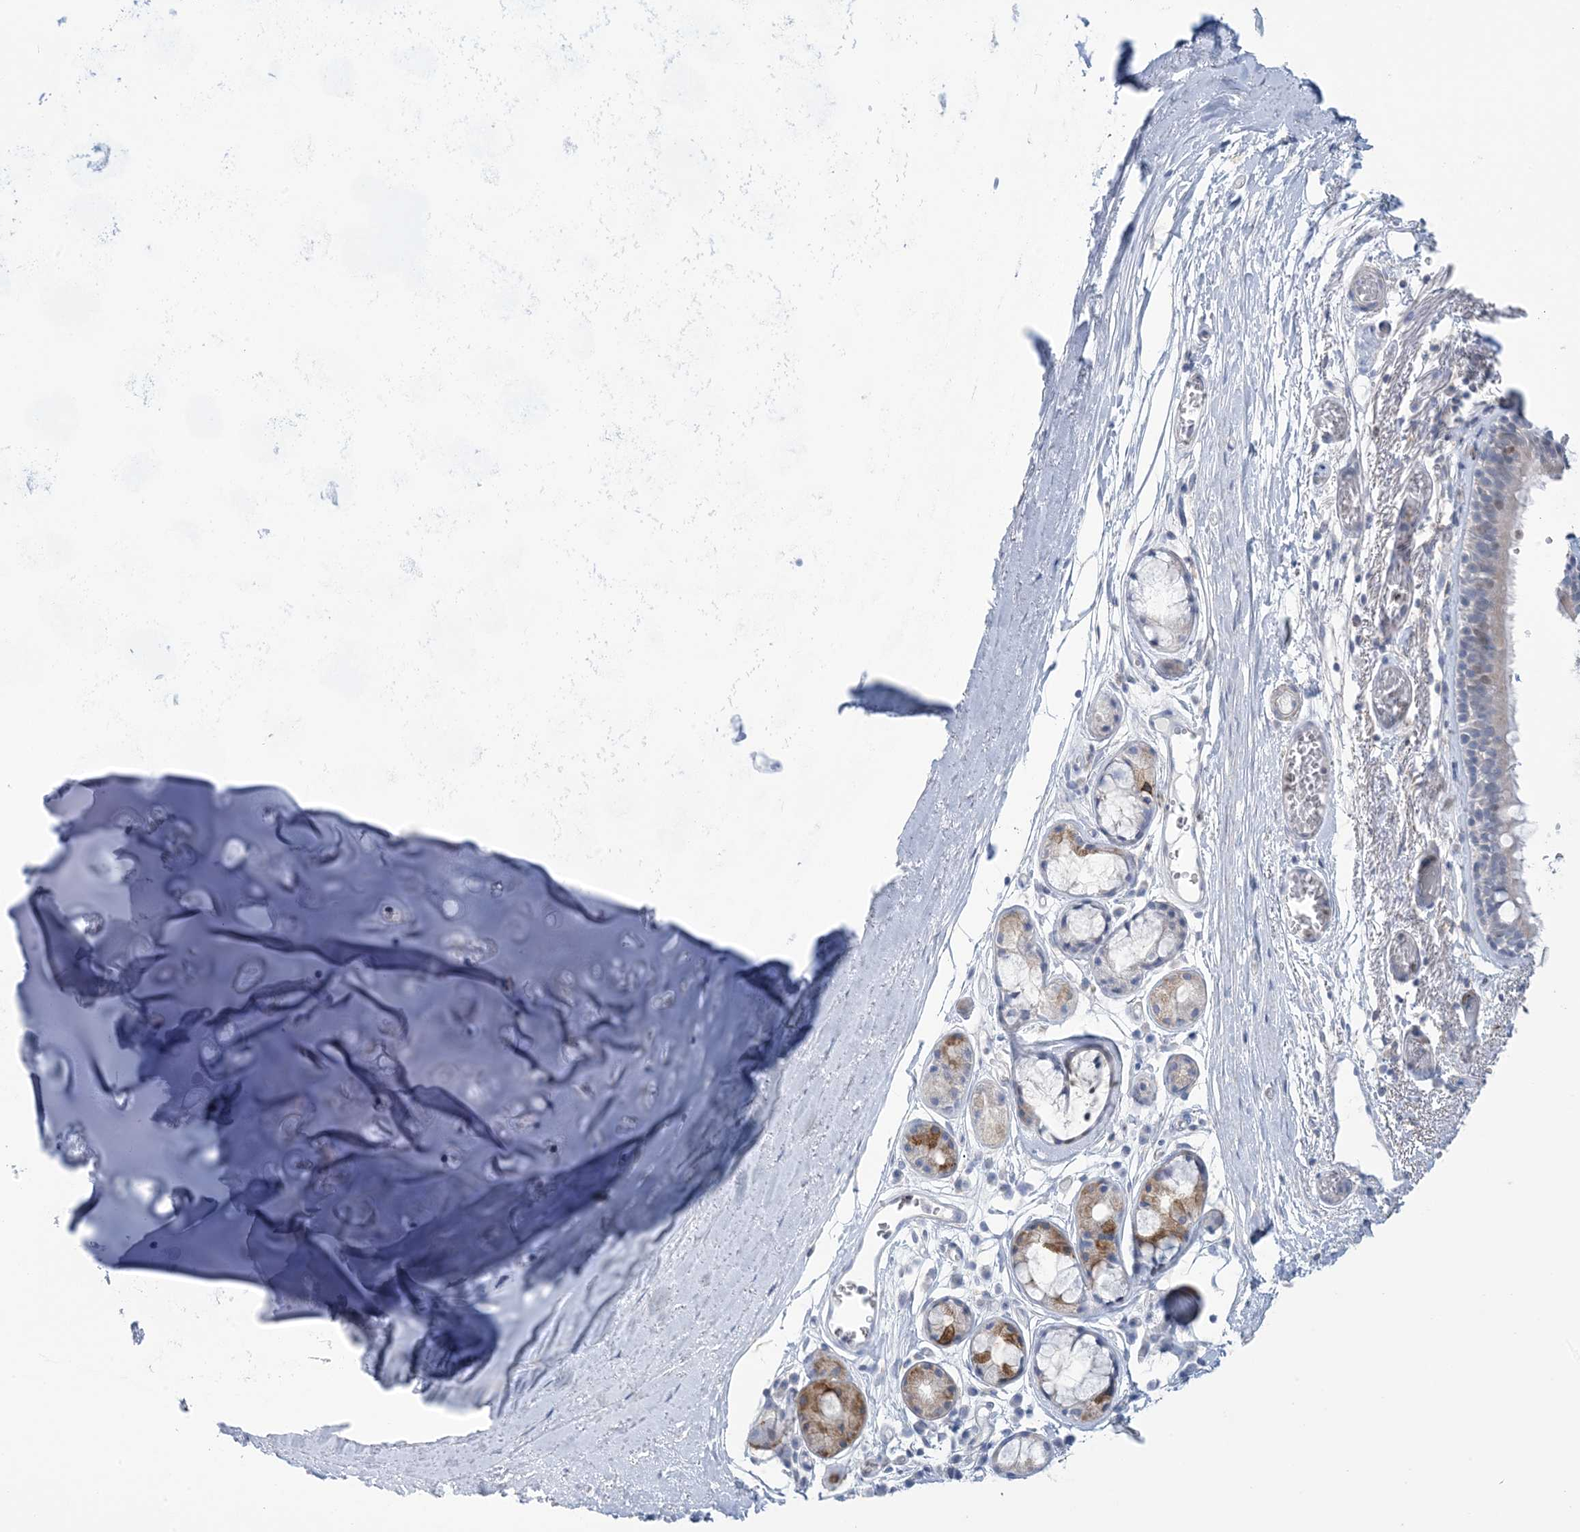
{"staining": {"intensity": "negative", "quantity": "none", "location": "none"}, "tissue": "bronchus", "cell_type": "Respiratory epithelial cells", "image_type": "normal", "snomed": [{"axis": "morphology", "description": "Normal tissue, NOS"}, {"axis": "topography", "description": "Bronchus"}, {"axis": "topography", "description": "Lung"}], "caption": "Normal bronchus was stained to show a protein in brown. There is no significant positivity in respiratory epithelial cells.", "gene": "MTHFD2L", "patient": {"sex": "male", "age": 56}}